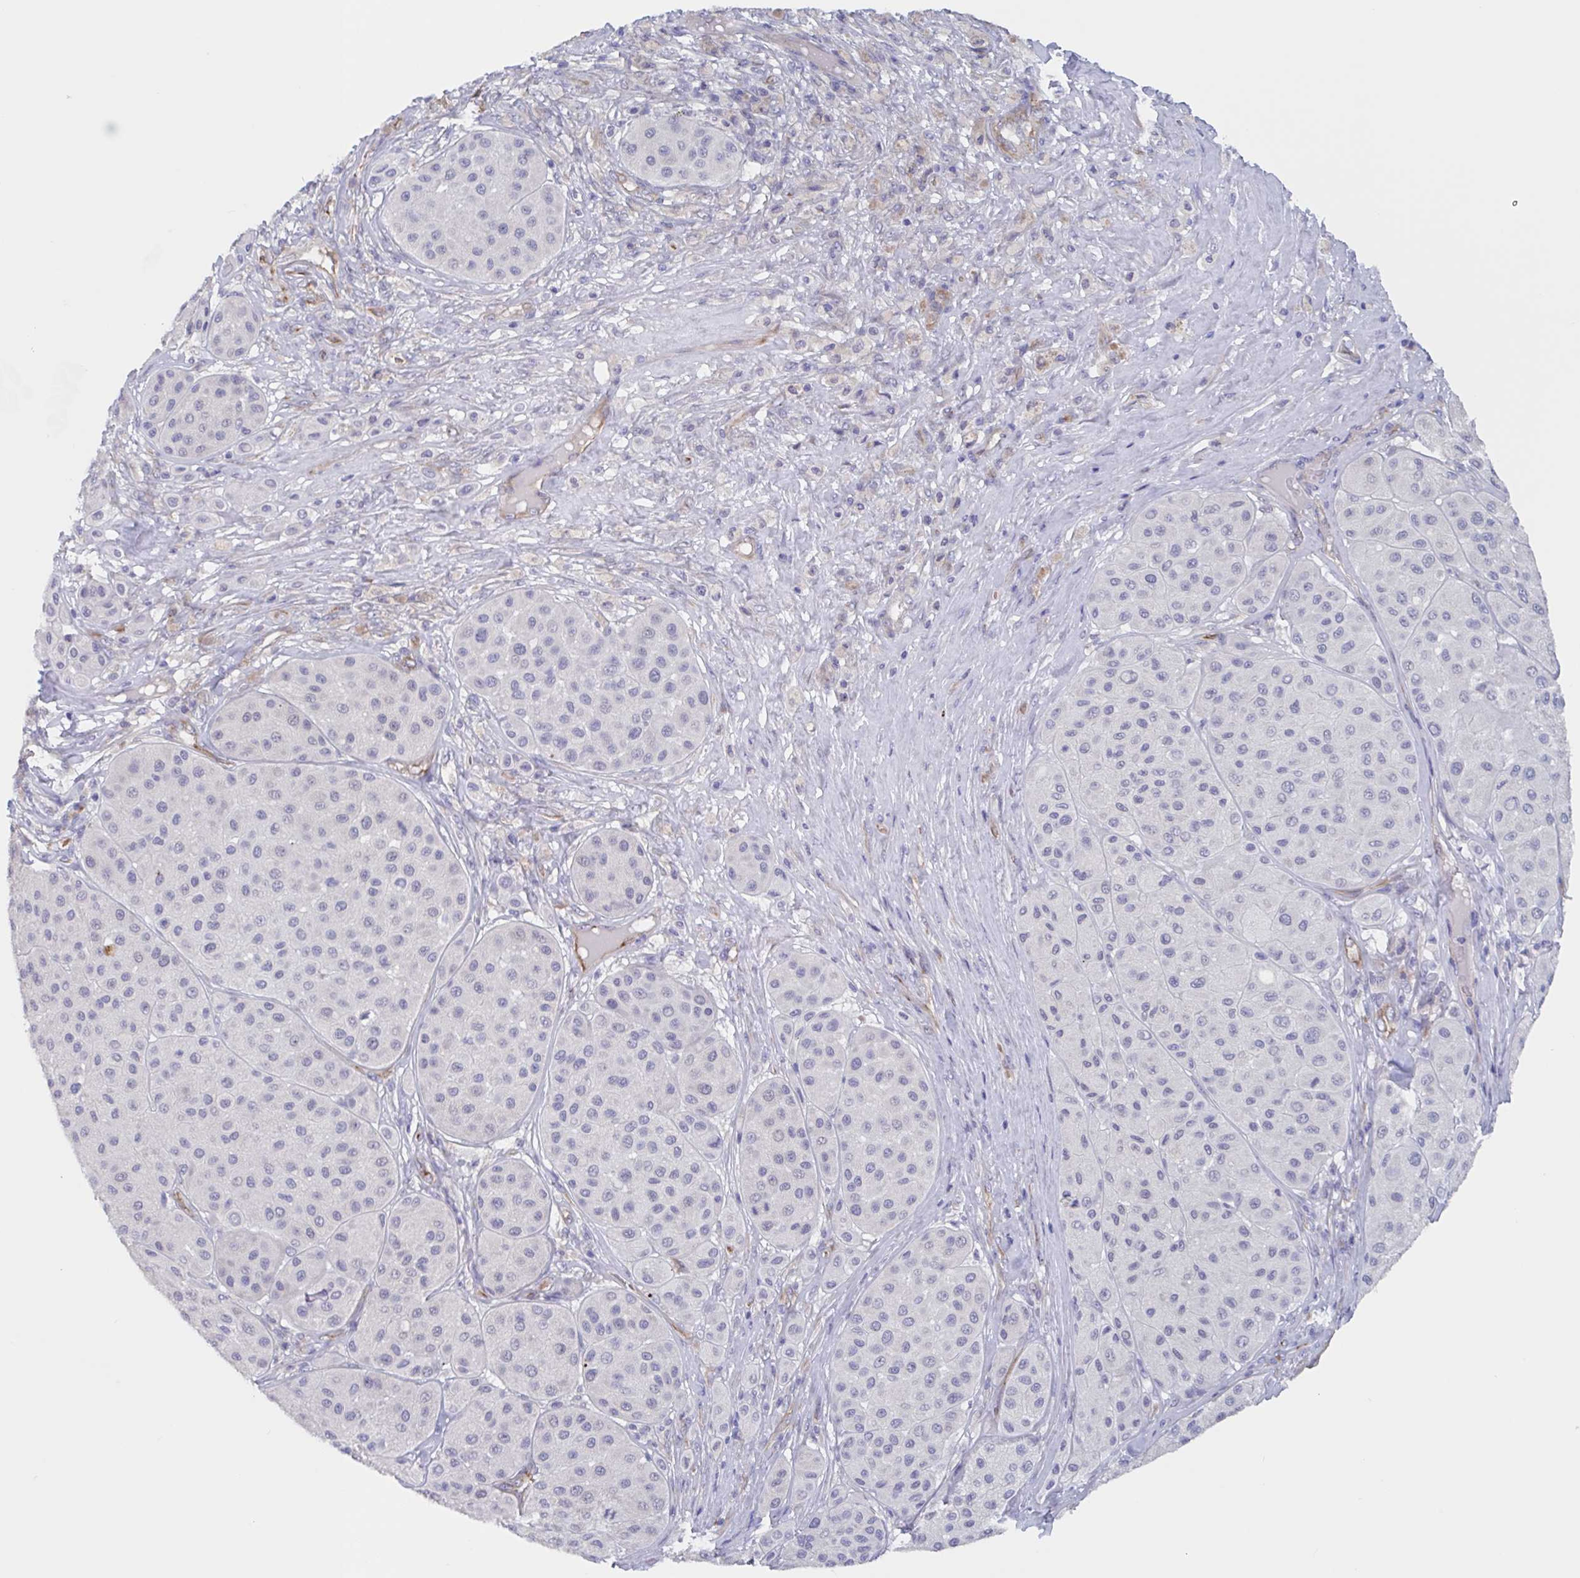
{"staining": {"intensity": "negative", "quantity": "none", "location": "none"}, "tissue": "melanoma", "cell_type": "Tumor cells", "image_type": "cancer", "snomed": [{"axis": "morphology", "description": "Malignant melanoma, Metastatic site"}, {"axis": "topography", "description": "Smooth muscle"}], "caption": "Tumor cells show no significant protein expression in melanoma. (DAB IHC with hematoxylin counter stain).", "gene": "ST14", "patient": {"sex": "male", "age": 41}}